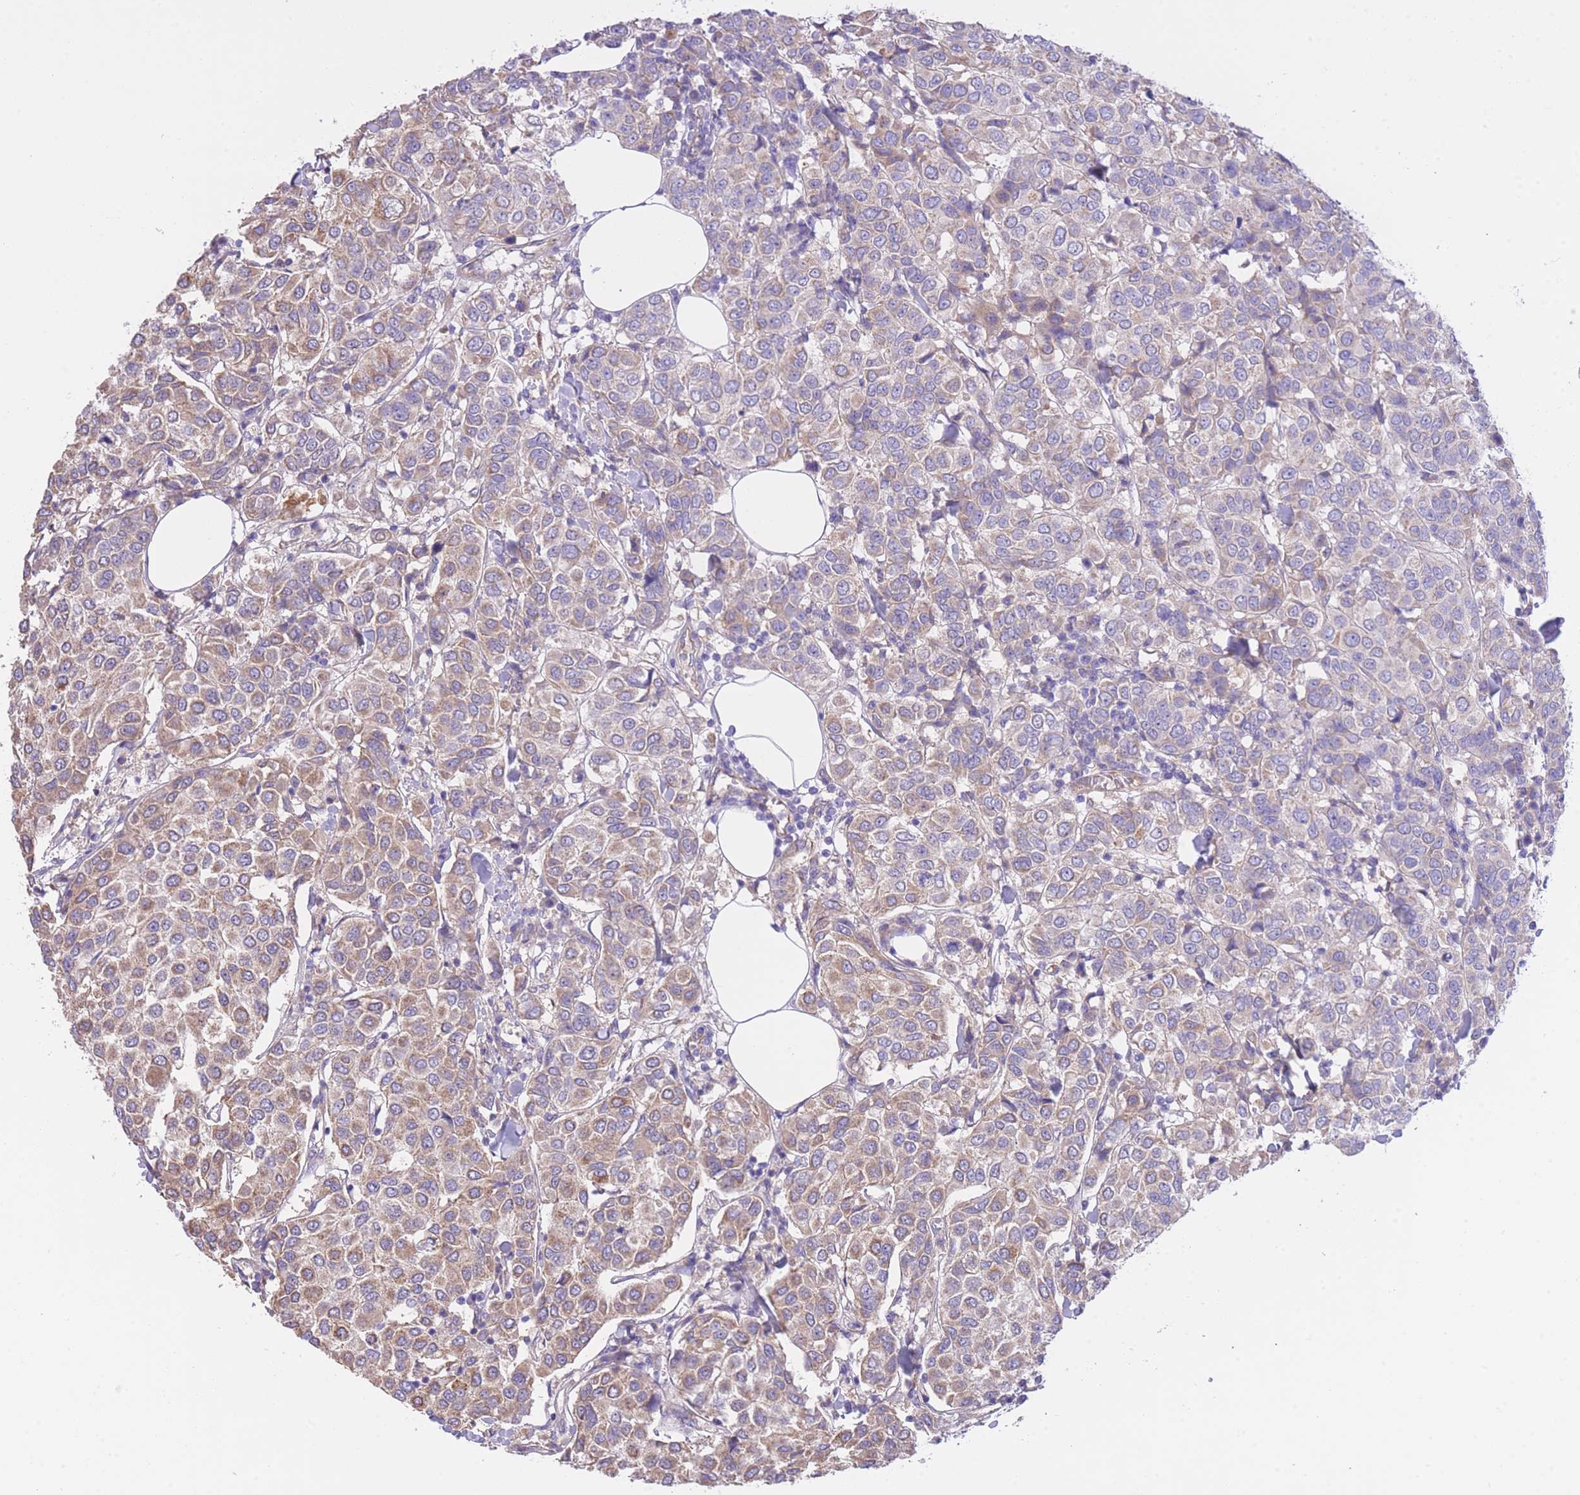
{"staining": {"intensity": "weak", "quantity": "25%-75%", "location": "cytoplasmic/membranous"}, "tissue": "breast cancer", "cell_type": "Tumor cells", "image_type": "cancer", "snomed": [{"axis": "morphology", "description": "Duct carcinoma"}, {"axis": "topography", "description": "Breast"}], "caption": "Tumor cells demonstrate low levels of weak cytoplasmic/membranous staining in approximately 25%-75% of cells in human breast cancer. The staining was performed using DAB, with brown indicating positive protein expression. Nuclei are stained blue with hematoxylin.", "gene": "PGM1", "patient": {"sex": "female", "age": 55}}